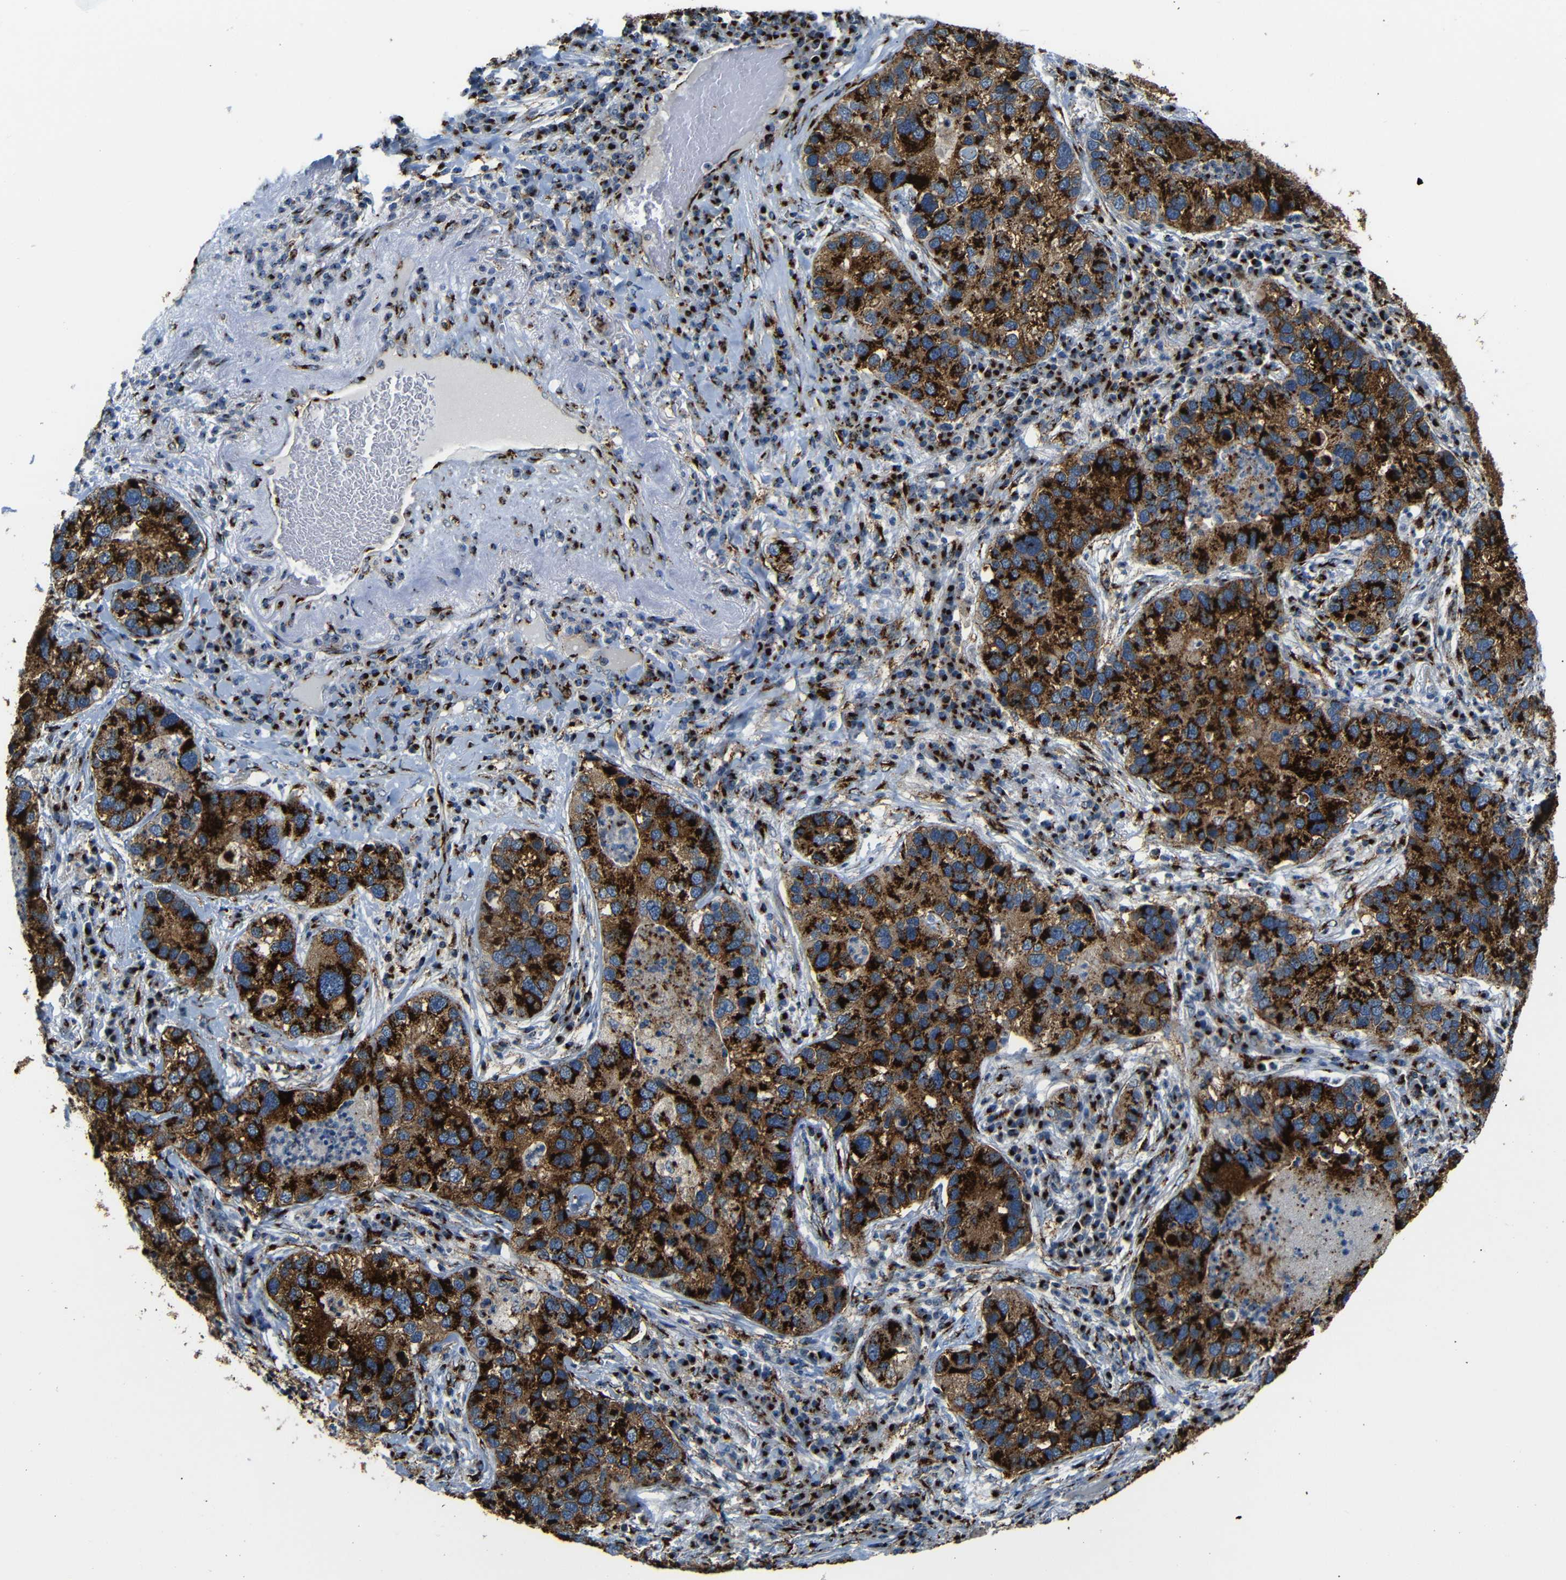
{"staining": {"intensity": "strong", "quantity": ">75%", "location": "cytoplasmic/membranous"}, "tissue": "lung cancer", "cell_type": "Tumor cells", "image_type": "cancer", "snomed": [{"axis": "morphology", "description": "Normal tissue, NOS"}, {"axis": "morphology", "description": "Adenocarcinoma, NOS"}, {"axis": "topography", "description": "Bronchus"}, {"axis": "topography", "description": "Lung"}], "caption": "A high amount of strong cytoplasmic/membranous staining is identified in about >75% of tumor cells in adenocarcinoma (lung) tissue.", "gene": "TGOLN2", "patient": {"sex": "male", "age": 54}}